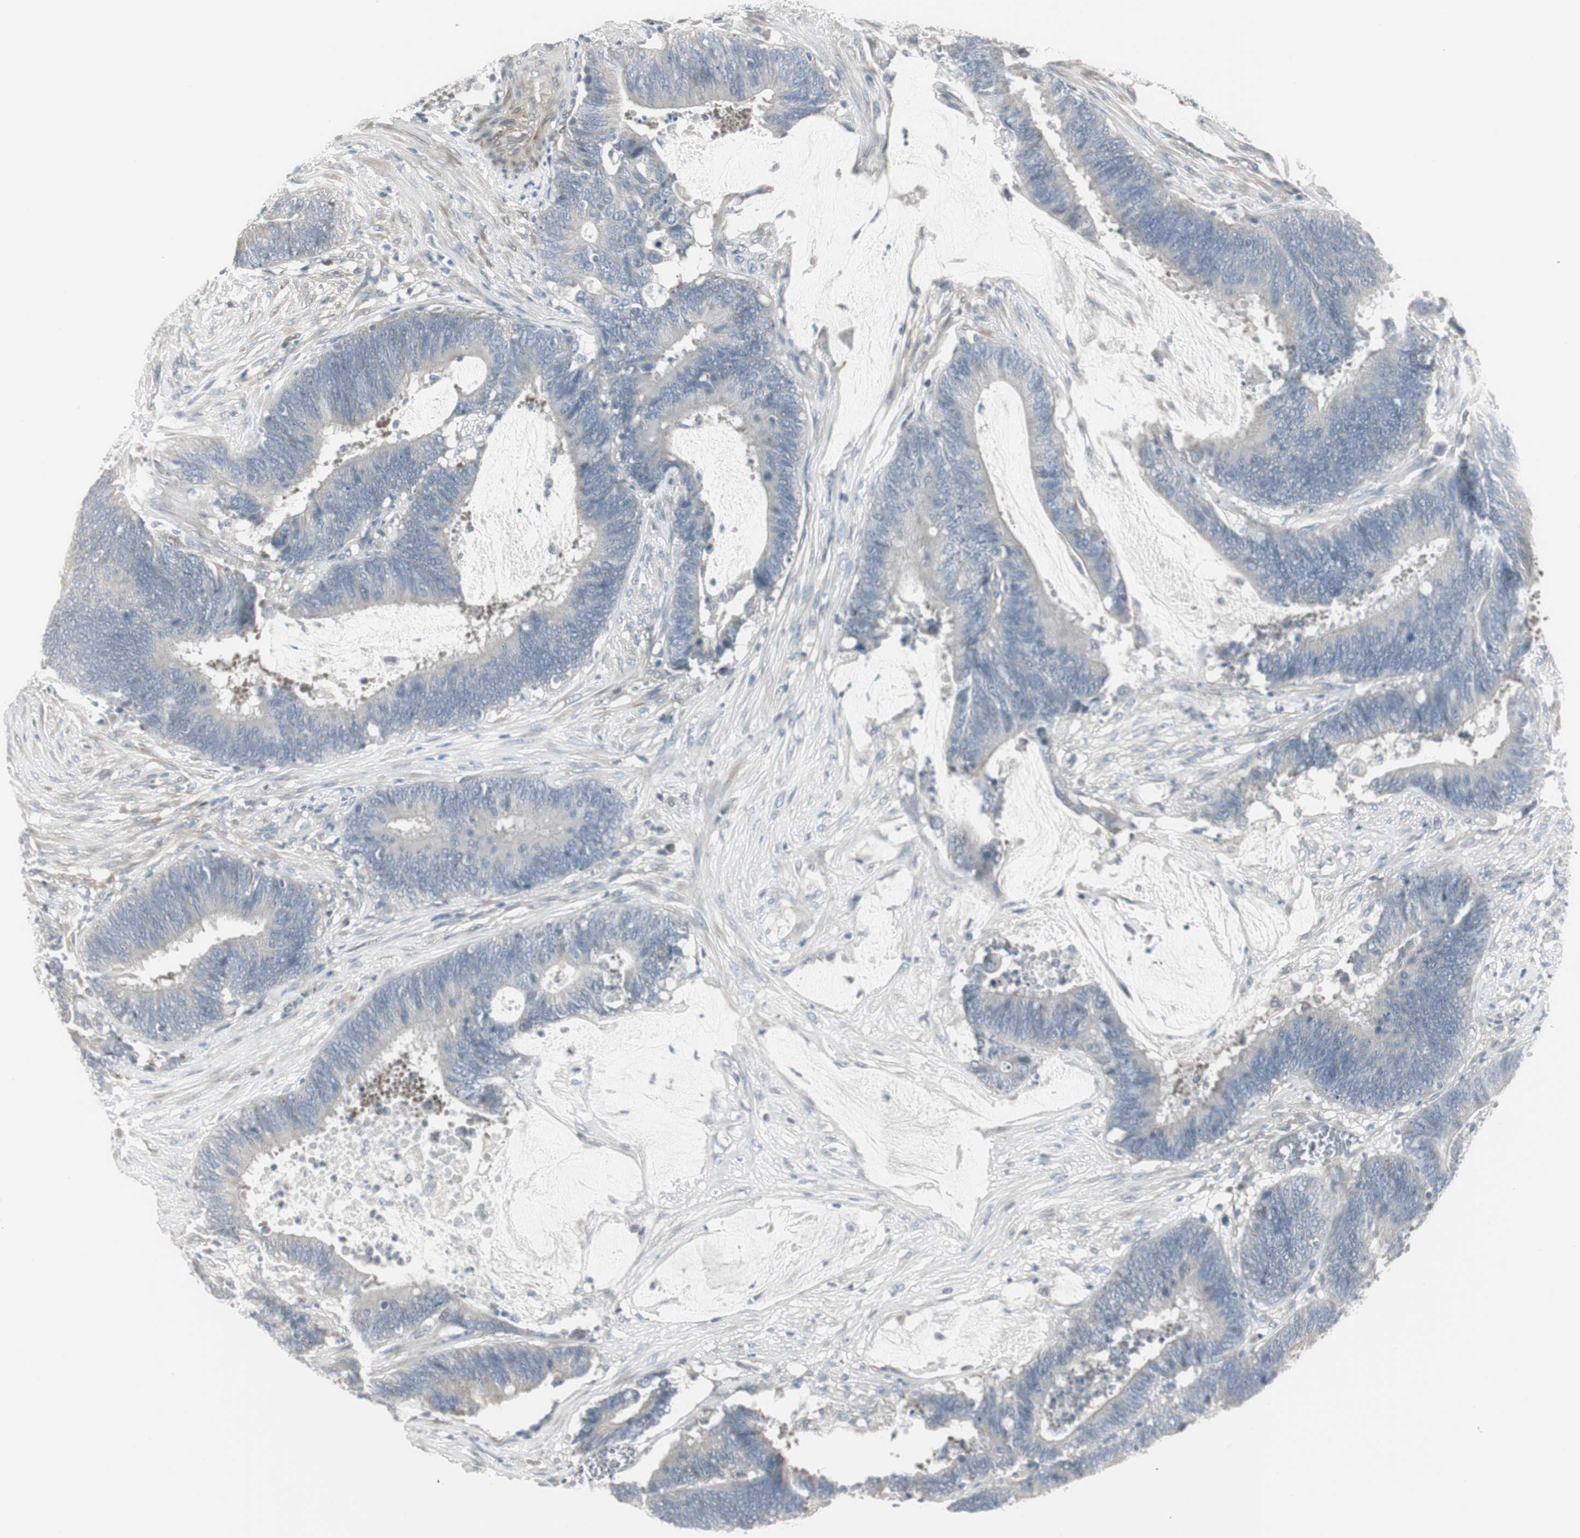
{"staining": {"intensity": "negative", "quantity": "none", "location": "none"}, "tissue": "colorectal cancer", "cell_type": "Tumor cells", "image_type": "cancer", "snomed": [{"axis": "morphology", "description": "Adenocarcinoma, NOS"}, {"axis": "topography", "description": "Rectum"}], "caption": "Immunohistochemistry image of colorectal cancer (adenocarcinoma) stained for a protein (brown), which demonstrates no expression in tumor cells. The staining is performed using DAB brown chromogen with nuclei counter-stained in using hematoxylin.", "gene": "DMPK", "patient": {"sex": "female", "age": 66}}